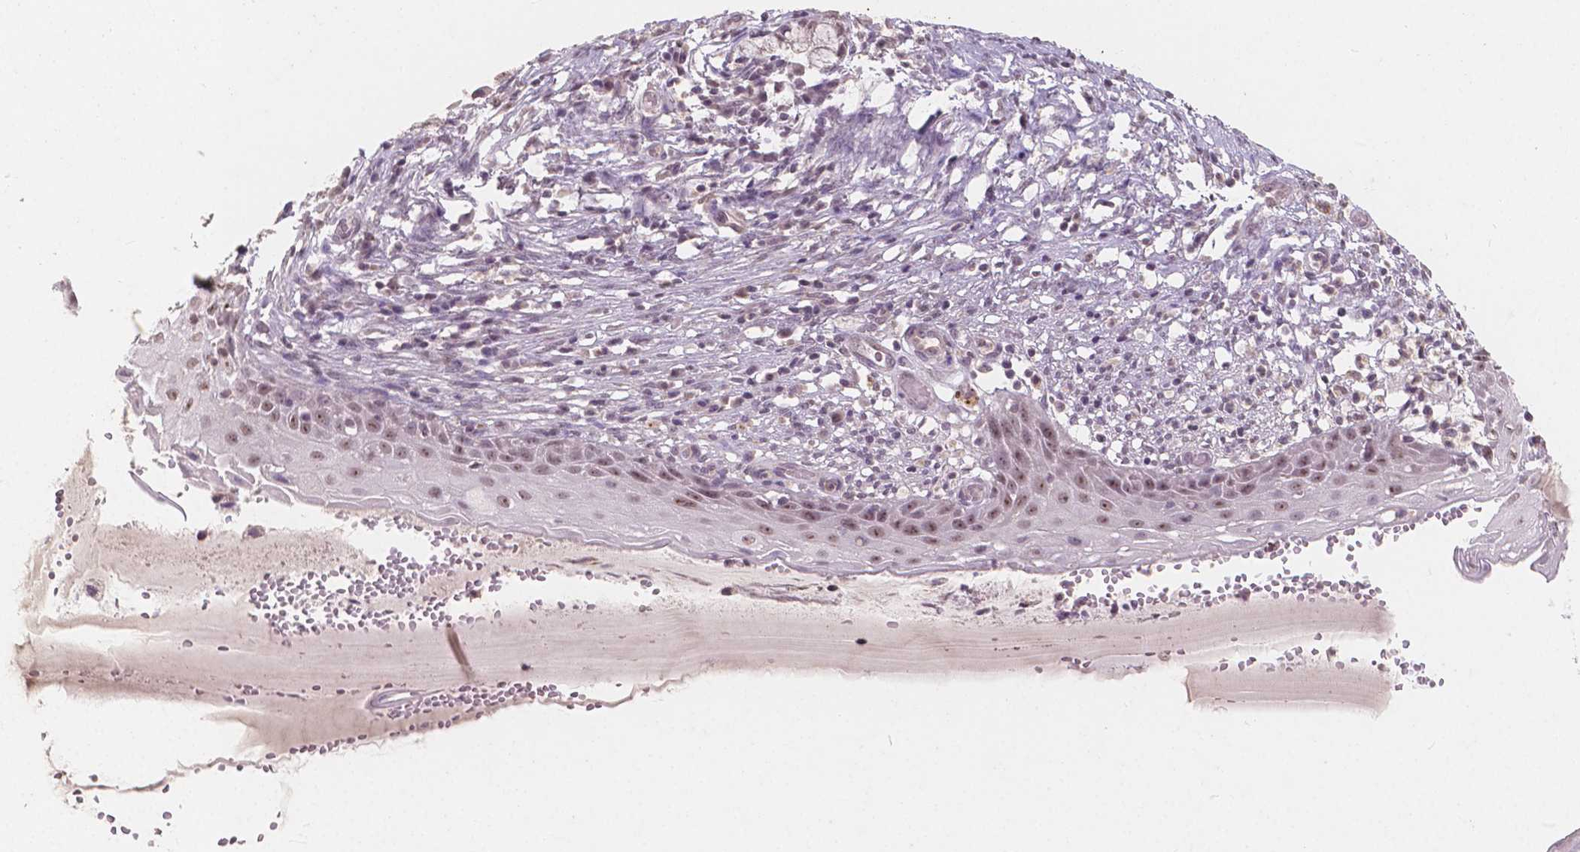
{"staining": {"intensity": "weak", "quantity": "25%-75%", "location": "nuclear"}, "tissue": "cervix", "cell_type": "Glandular cells", "image_type": "normal", "snomed": [{"axis": "morphology", "description": "Normal tissue, NOS"}, {"axis": "topography", "description": "Cervix"}], "caption": "Glandular cells reveal low levels of weak nuclear staining in about 25%-75% of cells in unremarkable cervix.", "gene": "NOLC1", "patient": {"sex": "female", "age": 37}}